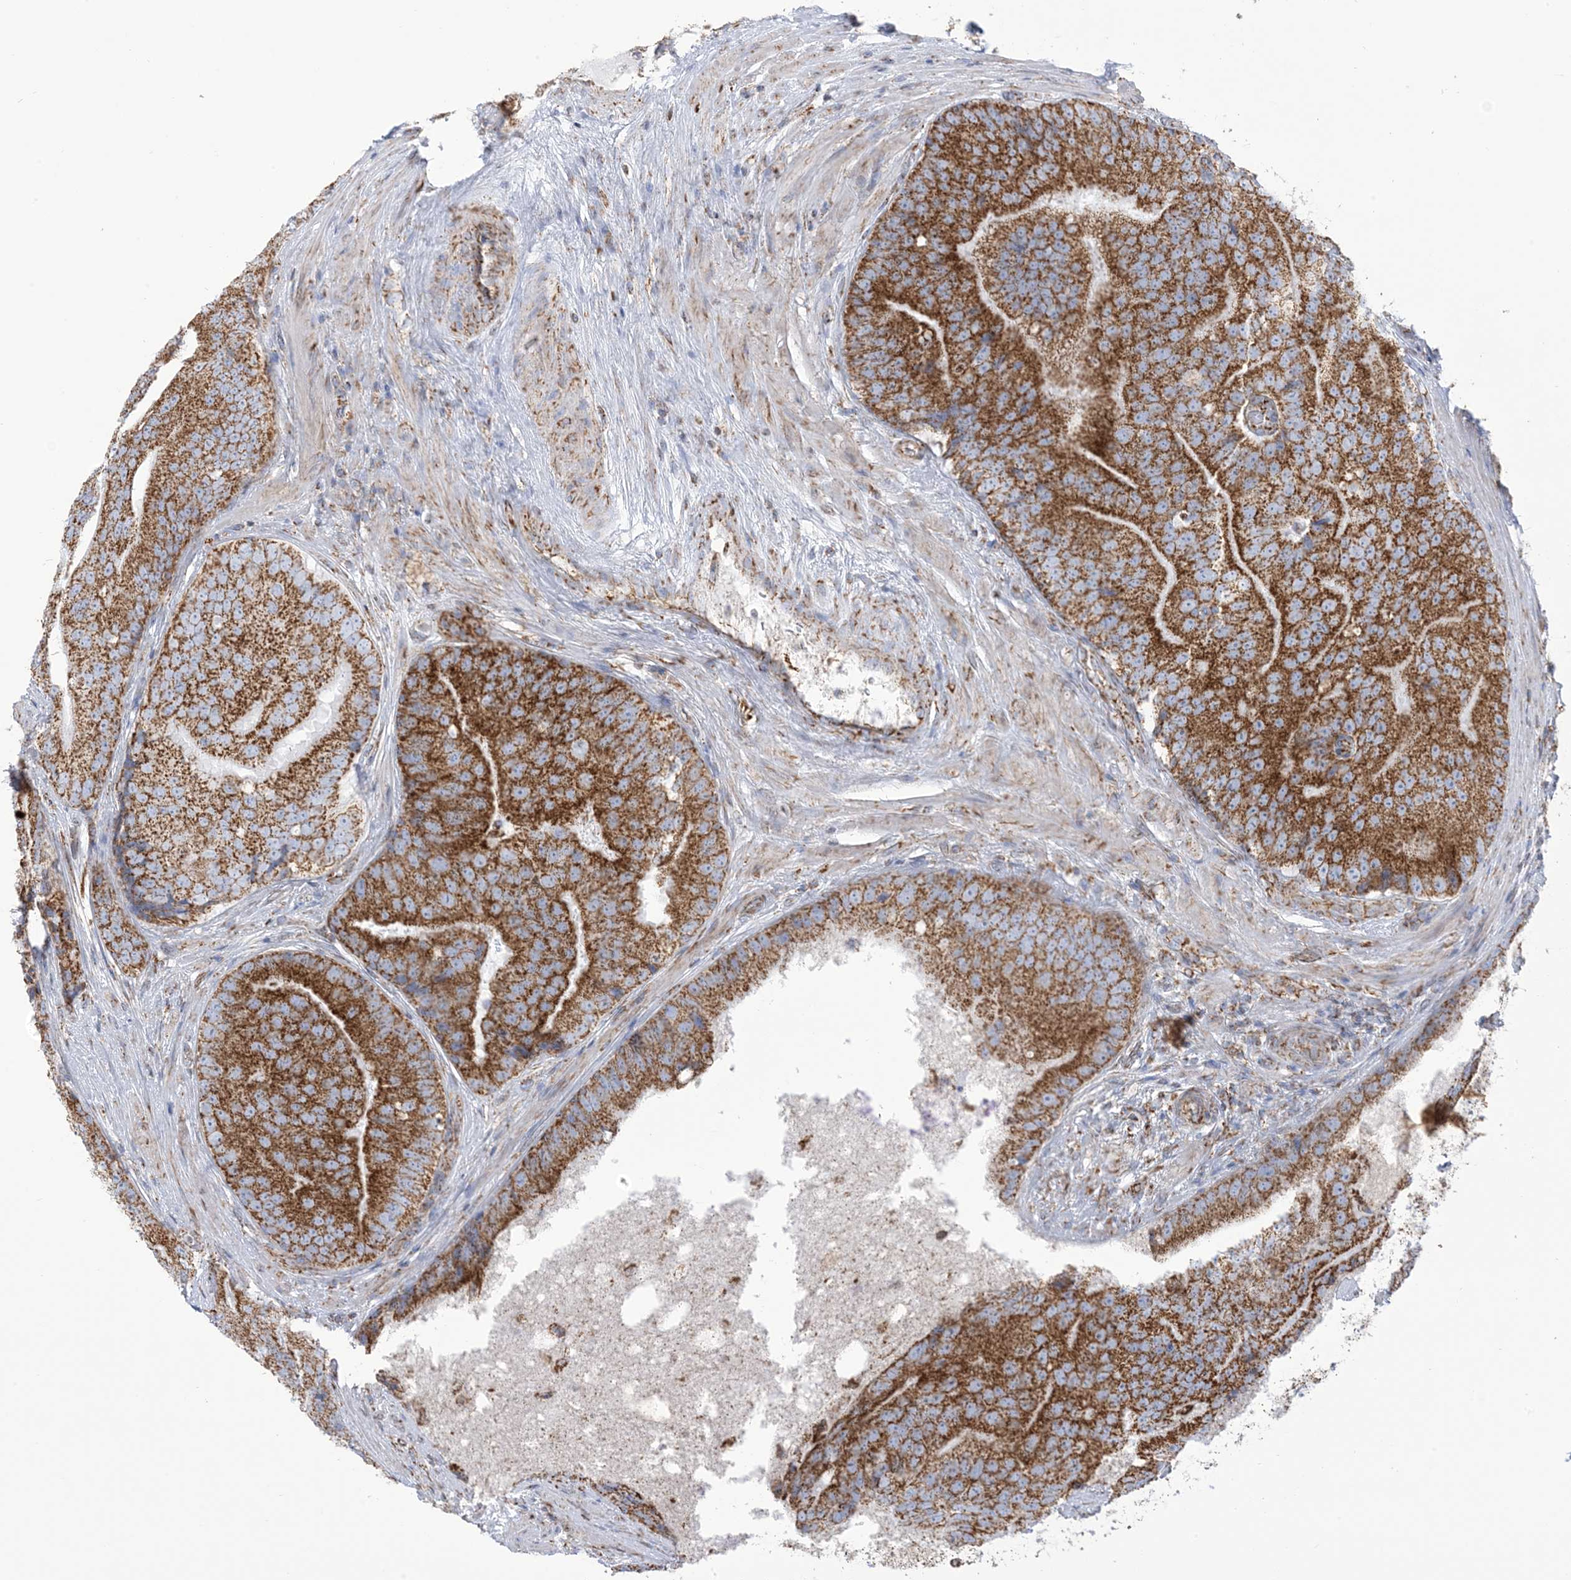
{"staining": {"intensity": "strong", "quantity": ">75%", "location": "cytoplasmic/membranous"}, "tissue": "prostate cancer", "cell_type": "Tumor cells", "image_type": "cancer", "snomed": [{"axis": "morphology", "description": "Adenocarcinoma, High grade"}, {"axis": "topography", "description": "Prostate"}], "caption": "Strong cytoplasmic/membranous protein positivity is appreciated in approximately >75% of tumor cells in high-grade adenocarcinoma (prostate).", "gene": "SAMM50", "patient": {"sex": "male", "age": 70}}